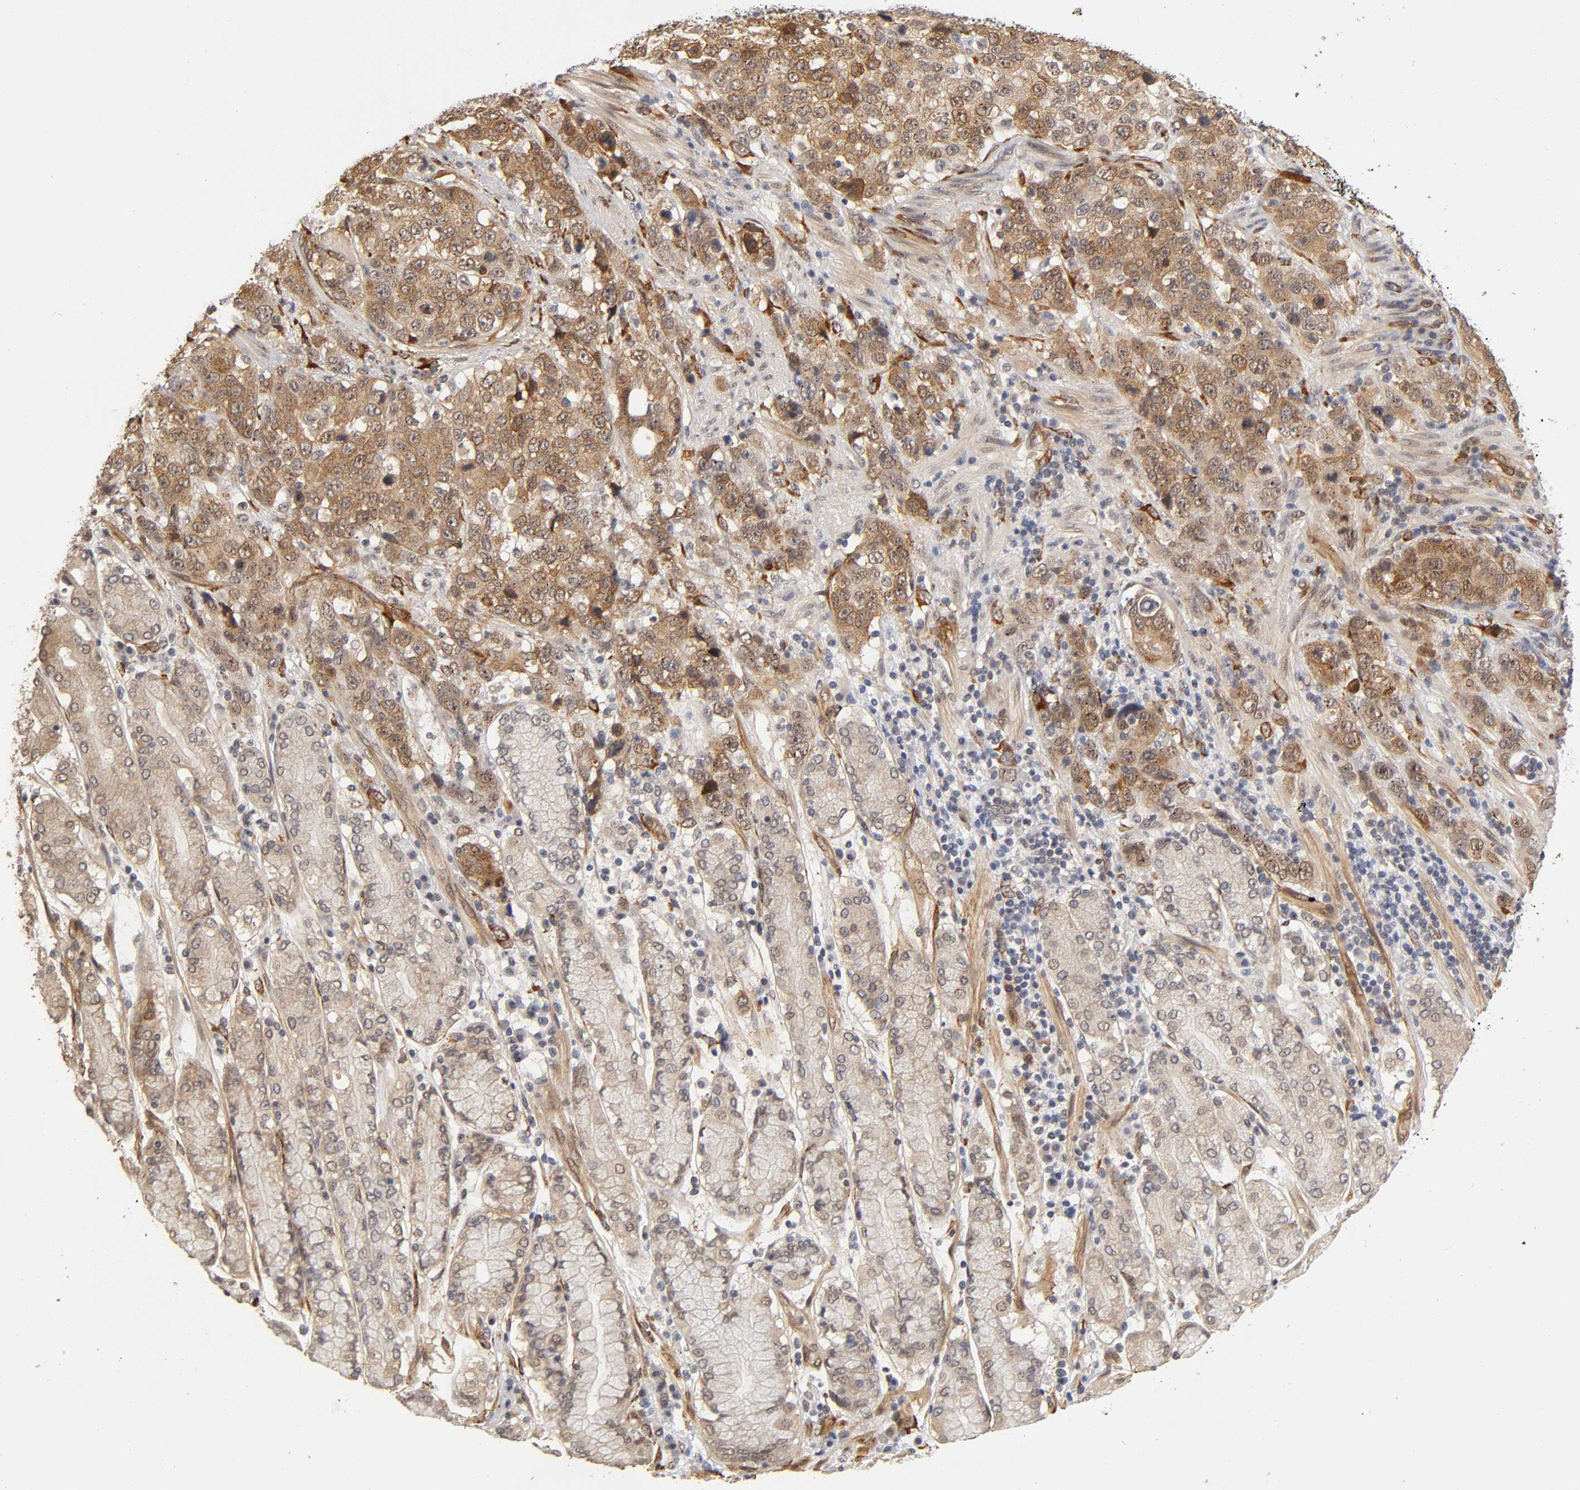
{"staining": {"intensity": "moderate", "quantity": ">75%", "location": "cytoplasmic/membranous"}, "tissue": "stomach cancer", "cell_type": "Tumor cells", "image_type": "cancer", "snomed": [{"axis": "morphology", "description": "Normal tissue, NOS"}, {"axis": "morphology", "description": "Adenocarcinoma, NOS"}, {"axis": "topography", "description": "Stomach"}], "caption": "About >75% of tumor cells in adenocarcinoma (stomach) exhibit moderate cytoplasmic/membranous protein expression as visualized by brown immunohistochemical staining.", "gene": "LAMB1", "patient": {"sex": "male", "age": 48}}